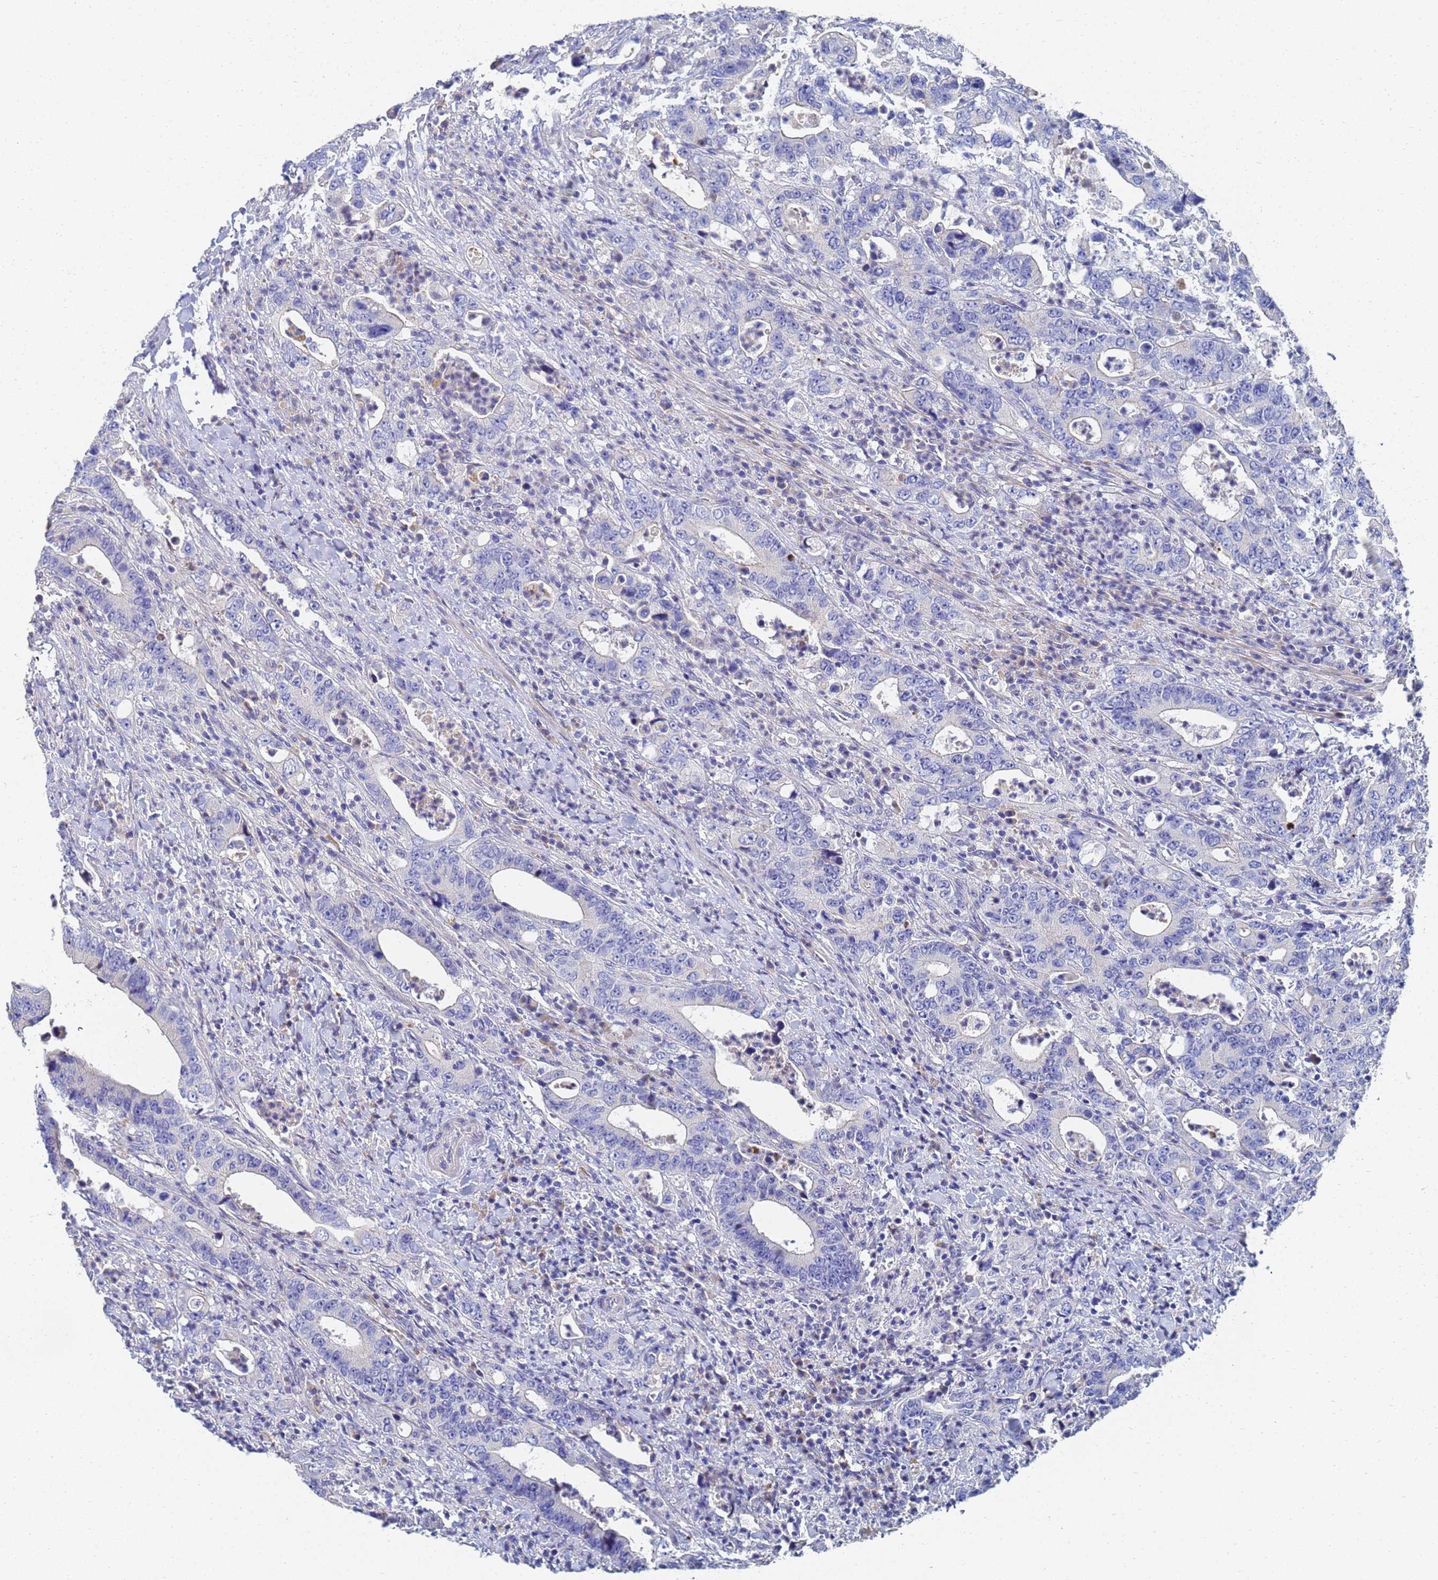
{"staining": {"intensity": "negative", "quantity": "none", "location": "none"}, "tissue": "colorectal cancer", "cell_type": "Tumor cells", "image_type": "cancer", "snomed": [{"axis": "morphology", "description": "Adenocarcinoma, NOS"}, {"axis": "topography", "description": "Colon"}], "caption": "This is an immunohistochemistry image of human colorectal cancer. There is no staining in tumor cells.", "gene": "LBX2", "patient": {"sex": "female", "age": 75}}